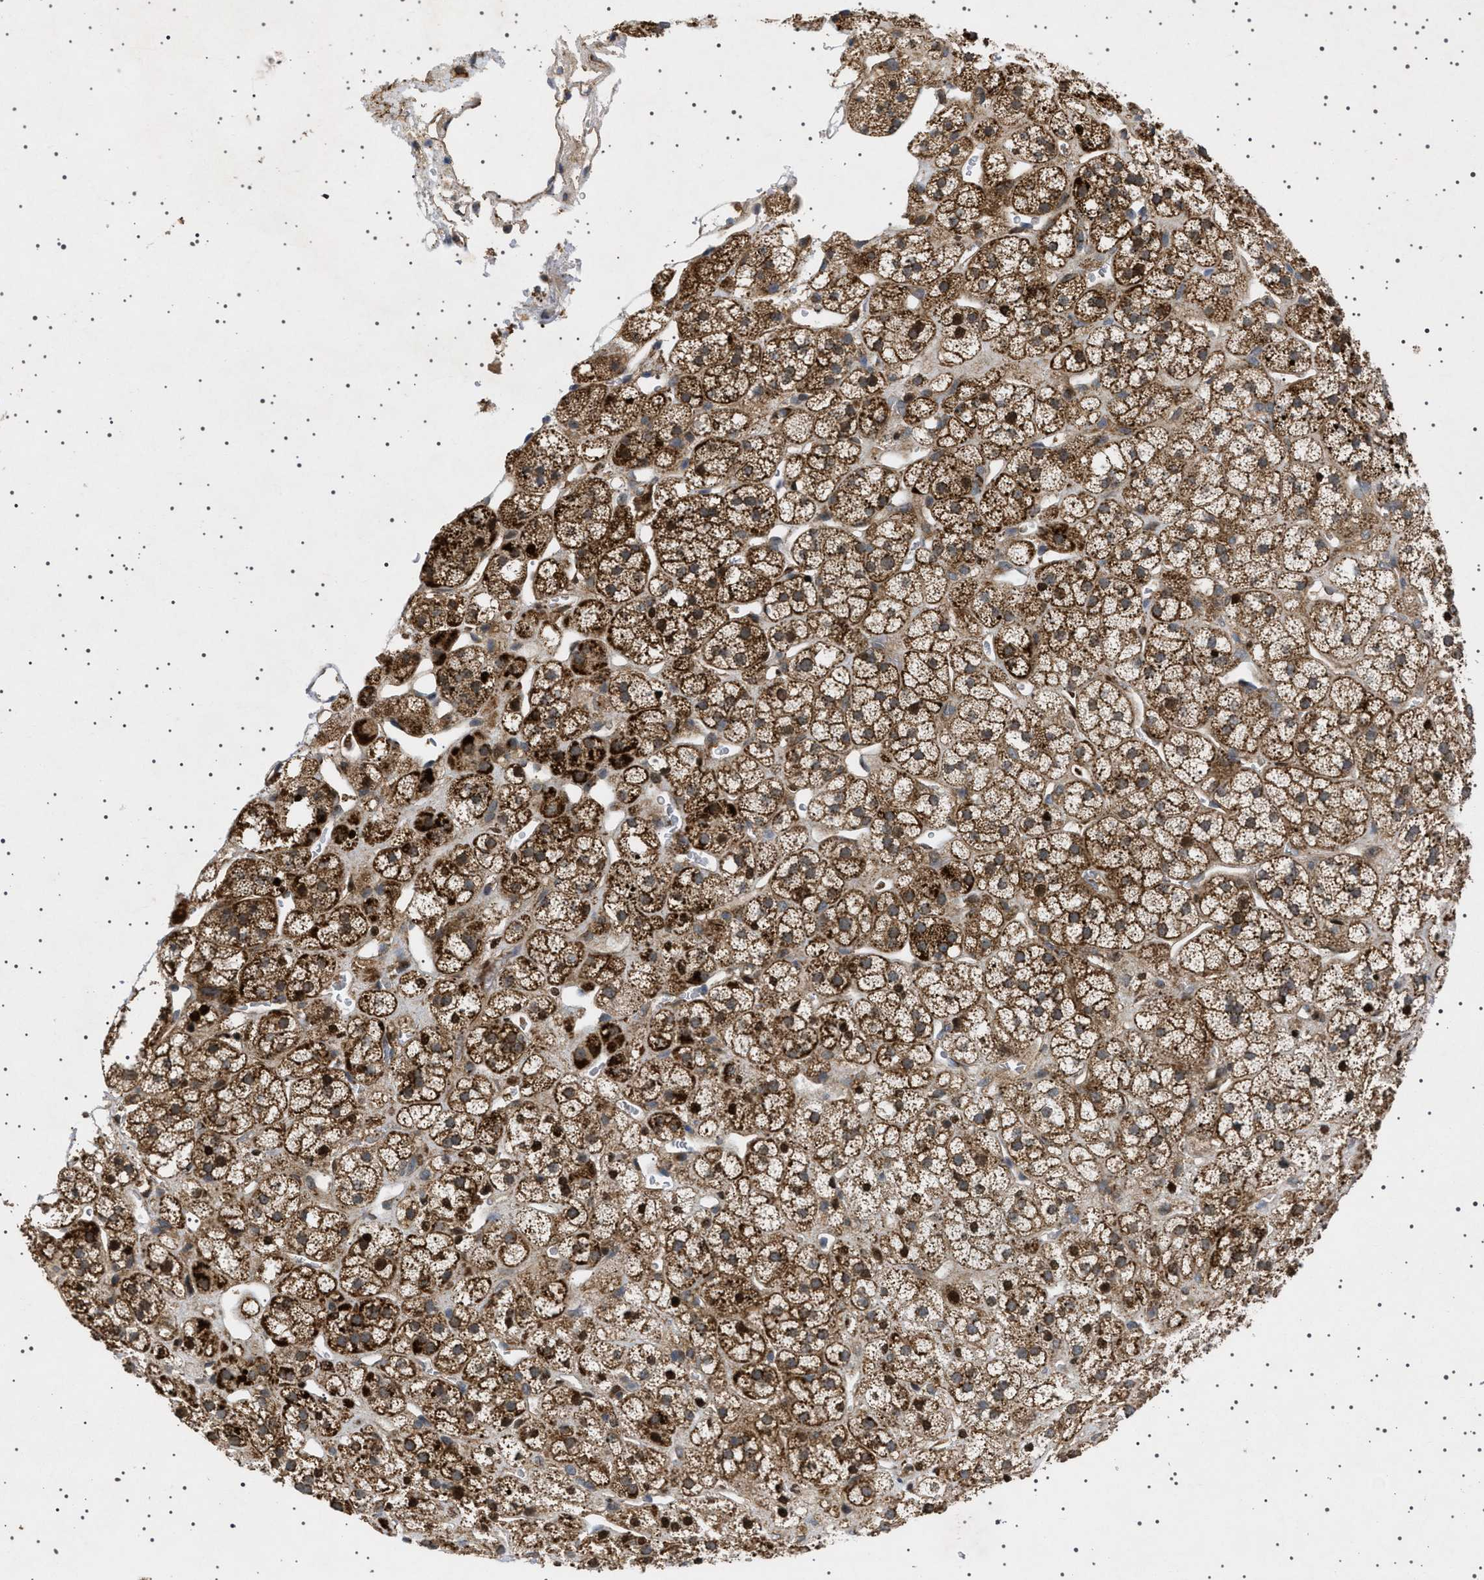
{"staining": {"intensity": "strong", "quantity": ">75%", "location": "cytoplasmic/membranous"}, "tissue": "adrenal gland", "cell_type": "Glandular cells", "image_type": "normal", "snomed": [{"axis": "morphology", "description": "Normal tissue, NOS"}, {"axis": "topography", "description": "Adrenal gland"}], "caption": "Immunohistochemistry (IHC) staining of unremarkable adrenal gland, which reveals high levels of strong cytoplasmic/membranous positivity in approximately >75% of glandular cells indicating strong cytoplasmic/membranous protein staining. The staining was performed using DAB (brown) for protein detection and nuclei were counterstained in hematoxylin (blue).", "gene": "CCDC186", "patient": {"sex": "male", "age": 56}}